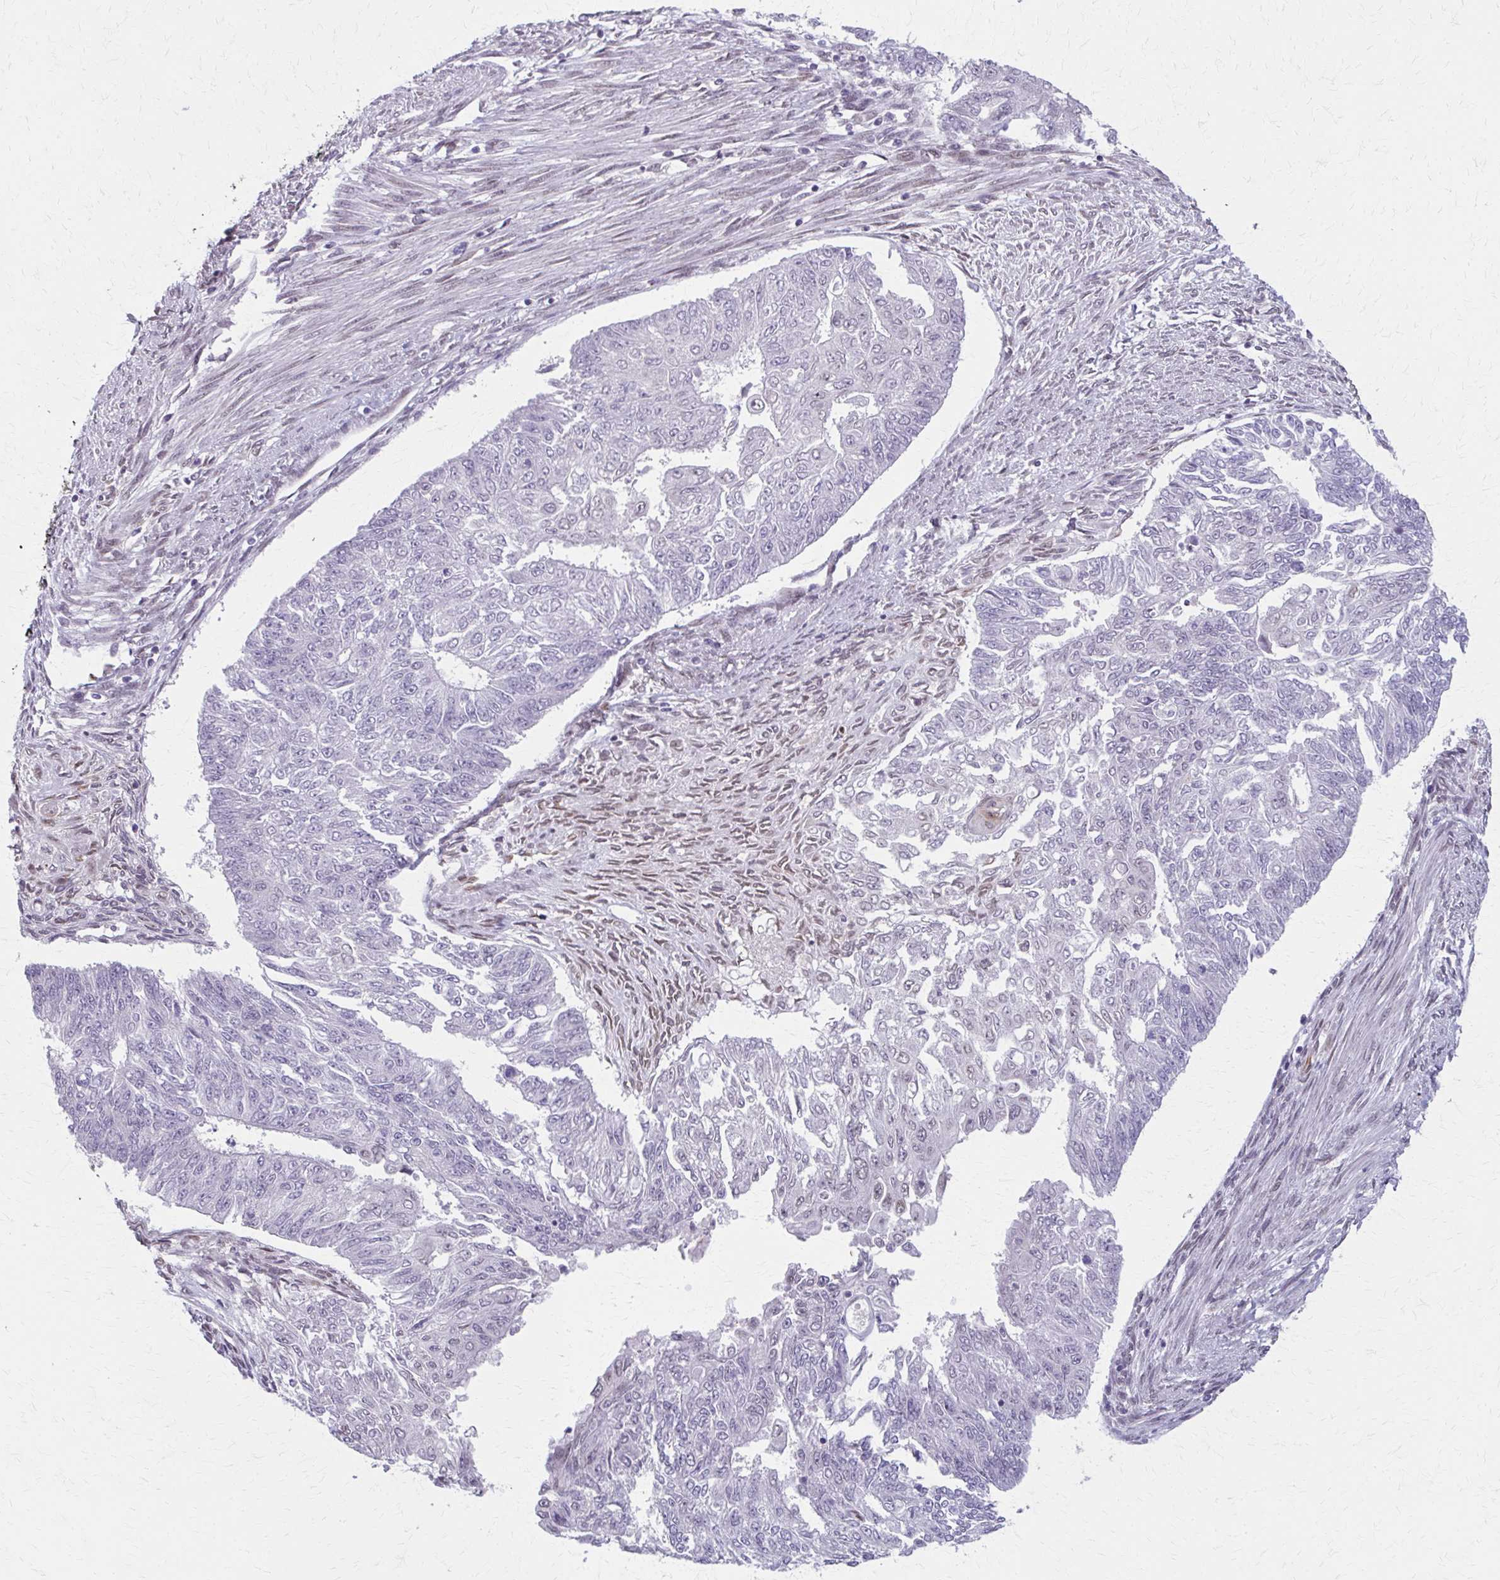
{"staining": {"intensity": "negative", "quantity": "none", "location": "none"}, "tissue": "endometrial cancer", "cell_type": "Tumor cells", "image_type": "cancer", "snomed": [{"axis": "morphology", "description": "Adenocarcinoma, NOS"}, {"axis": "topography", "description": "Endometrium"}], "caption": "A photomicrograph of adenocarcinoma (endometrial) stained for a protein reveals no brown staining in tumor cells. (DAB (3,3'-diaminobenzidine) immunohistochemistry (IHC) with hematoxylin counter stain).", "gene": "SETBP1", "patient": {"sex": "female", "age": 32}}